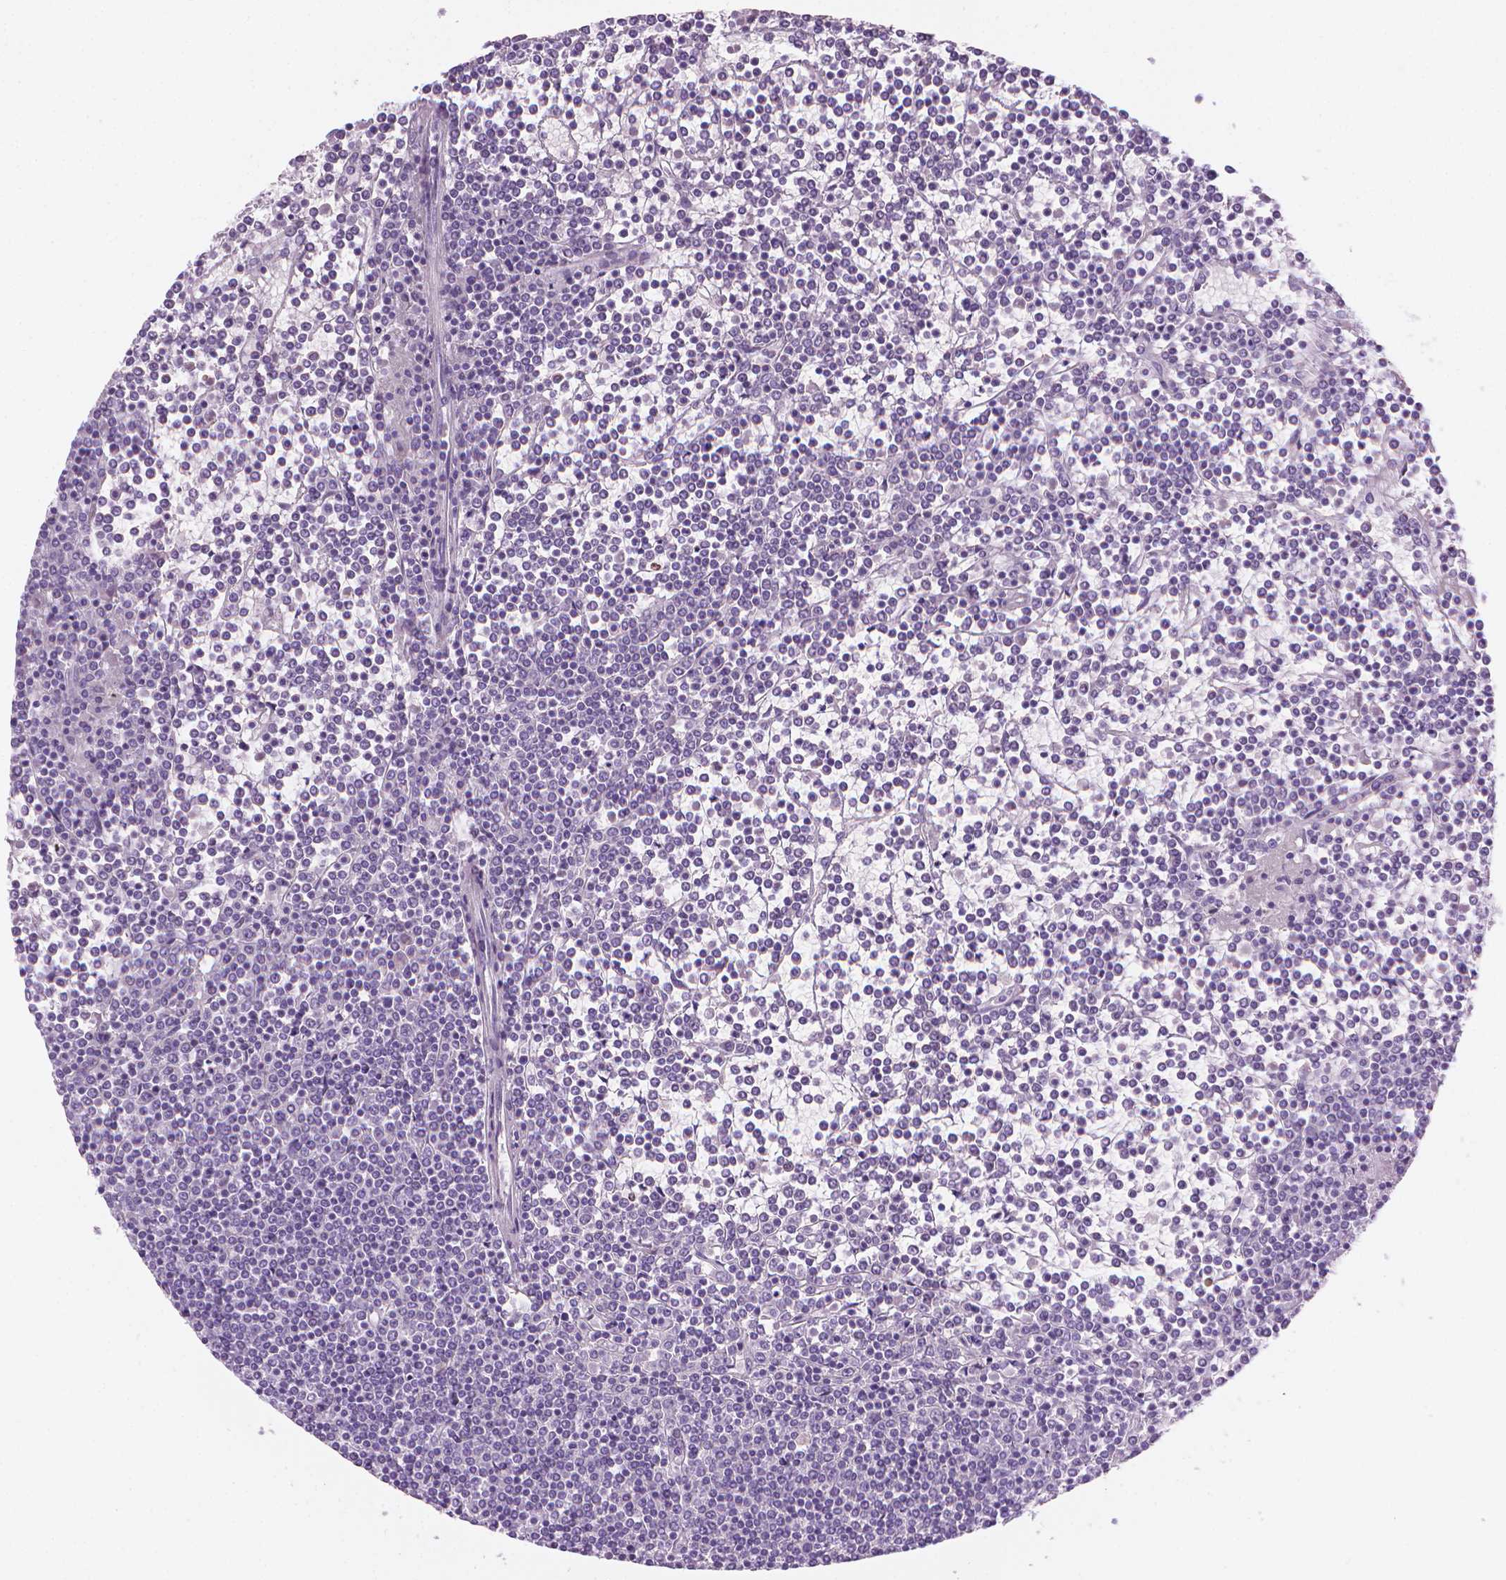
{"staining": {"intensity": "negative", "quantity": "none", "location": "none"}, "tissue": "lymphoma", "cell_type": "Tumor cells", "image_type": "cancer", "snomed": [{"axis": "morphology", "description": "Malignant lymphoma, non-Hodgkin's type, Low grade"}, {"axis": "topography", "description": "Spleen"}], "caption": "This photomicrograph is of low-grade malignant lymphoma, non-Hodgkin's type stained with IHC to label a protein in brown with the nuclei are counter-stained blue. There is no staining in tumor cells.", "gene": "TTC29", "patient": {"sex": "female", "age": 19}}